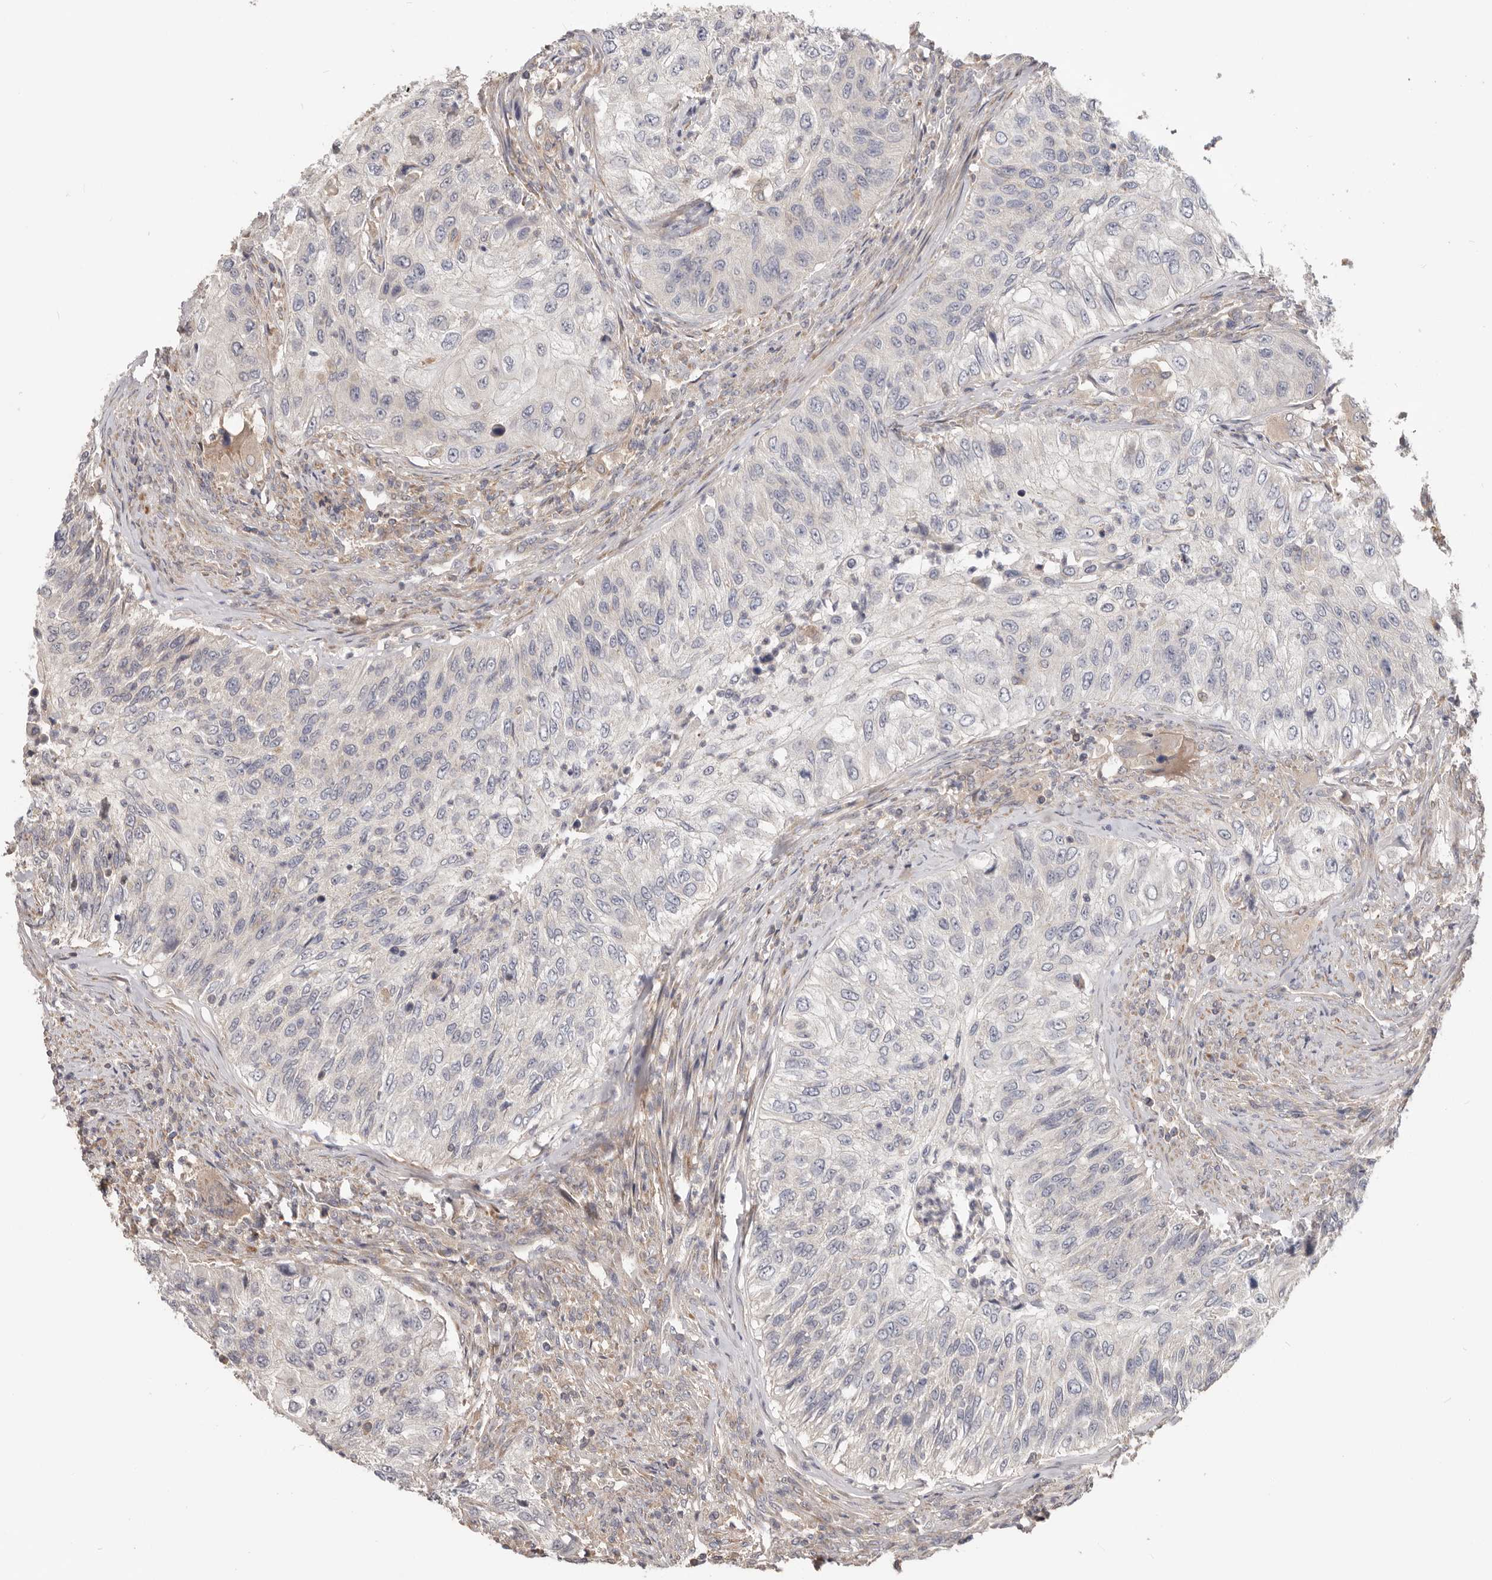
{"staining": {"intensity": "negative", "quantity": "none", "location": "none"}, "tissue": "urothelial cancer", "cell_type": "Tumor cells", "image_type": "cancer", "snomed": [{"axis": "morphology", "description": "Urothelial carcinoma, High grade"}, {"axis": "topography", "description": "Urinary bladder"}], "caption": "This is an immunohistochemistry (IHC) histopathology image of human high-grade urothelial carcinoma. There is no expression in tumor cells.", "gene": "LRP6", "patient": {"sex": "female", "age": 60}}